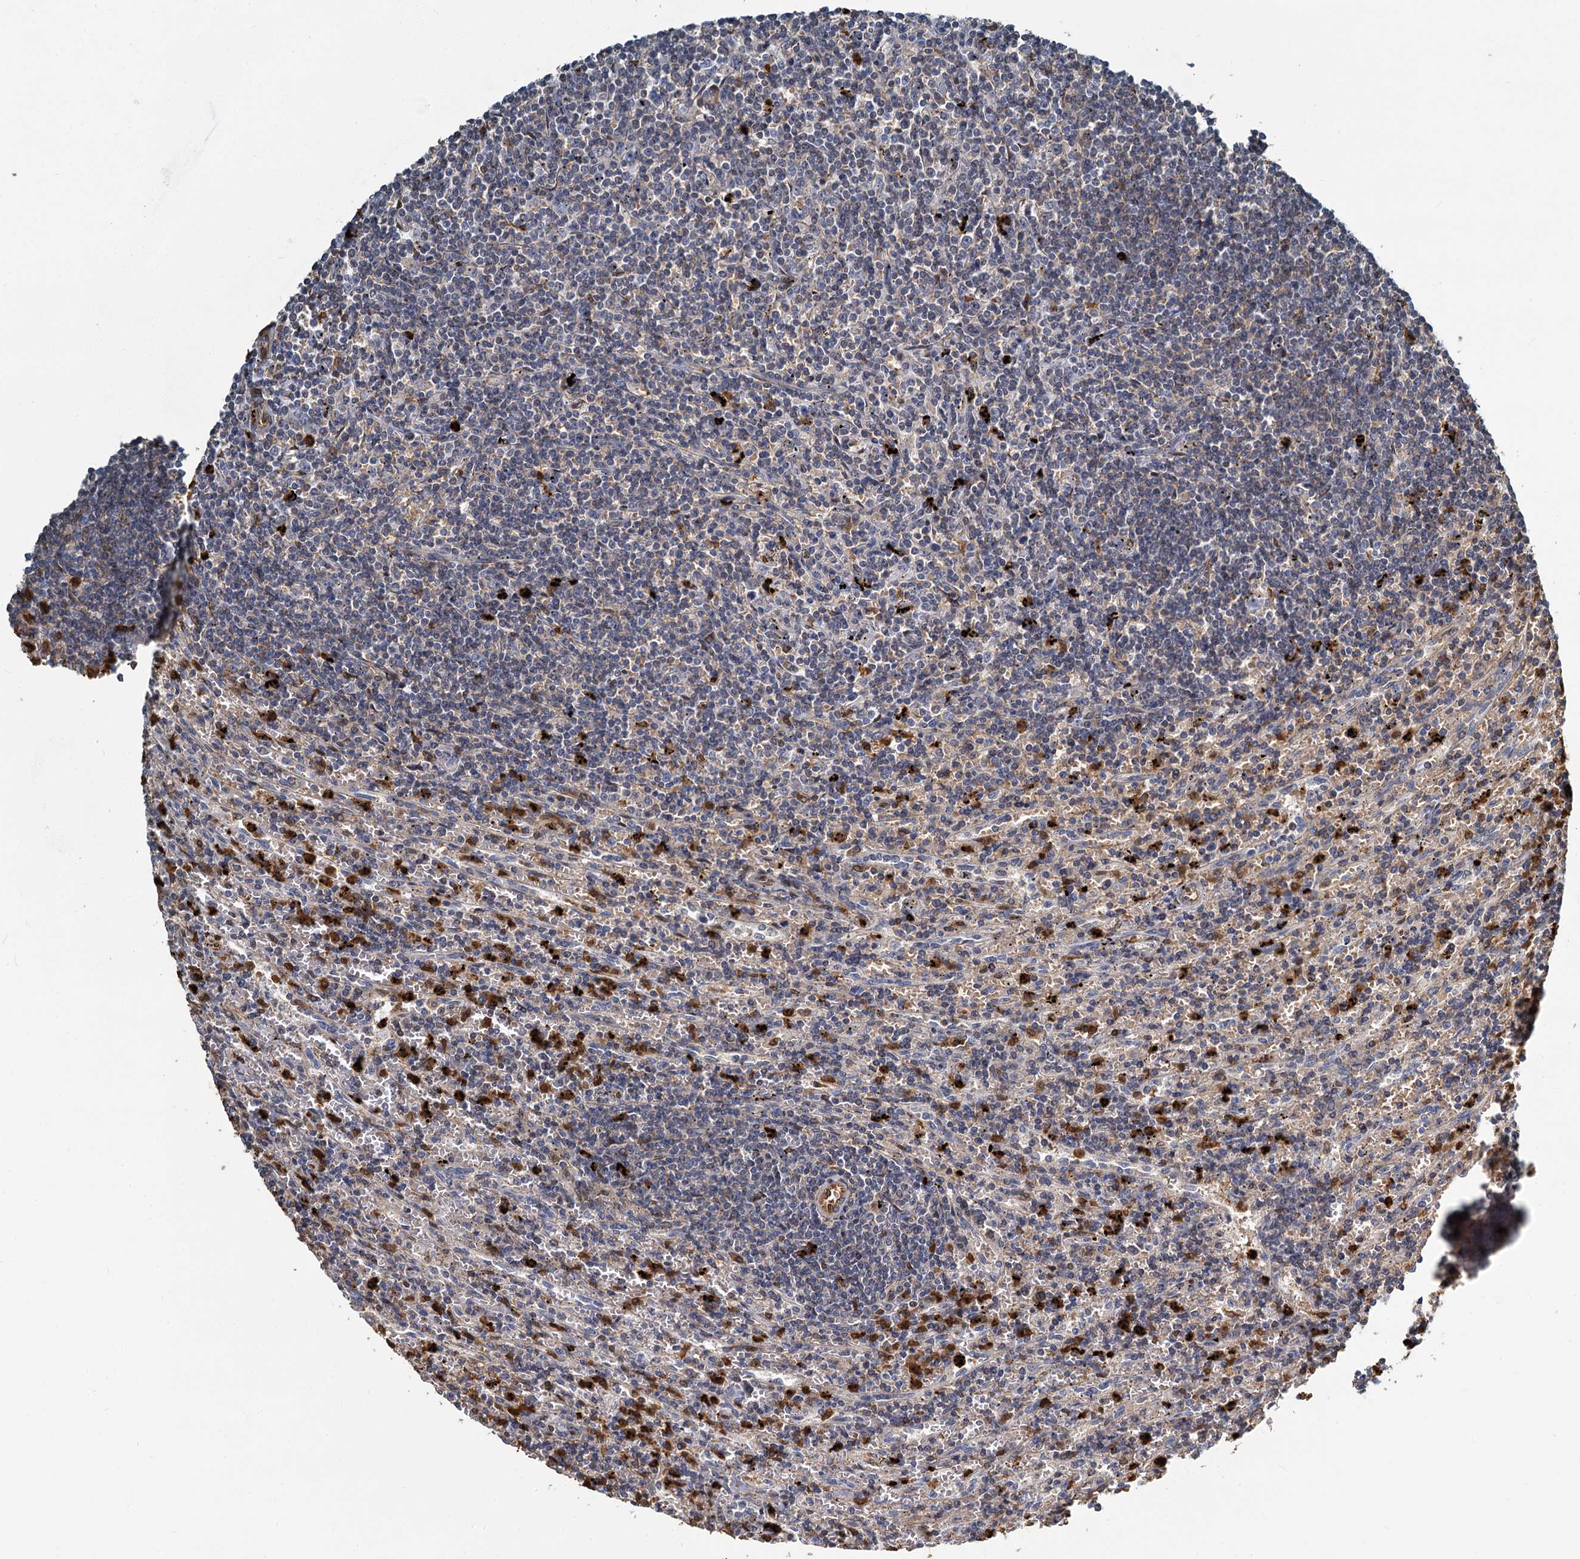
{"staining": {"intensity": "negative", "quantity": "none", "location": "none"}, "tissue": "lymphoma", "cell_type": "Tumor cells", "image_type": "cancer", "snomed": [{"axis": "morphology", "description": "Malignant lymphoma, non-Hodgkin's type, Low grade"}, {"axis": "topography", "description": "Spleen"}], "caption": "Protein analysis of lymphoma shows no significant expression in tumor cells. (DAB (3,3'-diaminobenzidine) IHC with hematoxylin counter stain).", "gene": "S100A6", "patient": {"sex": "male", "age": 76}}